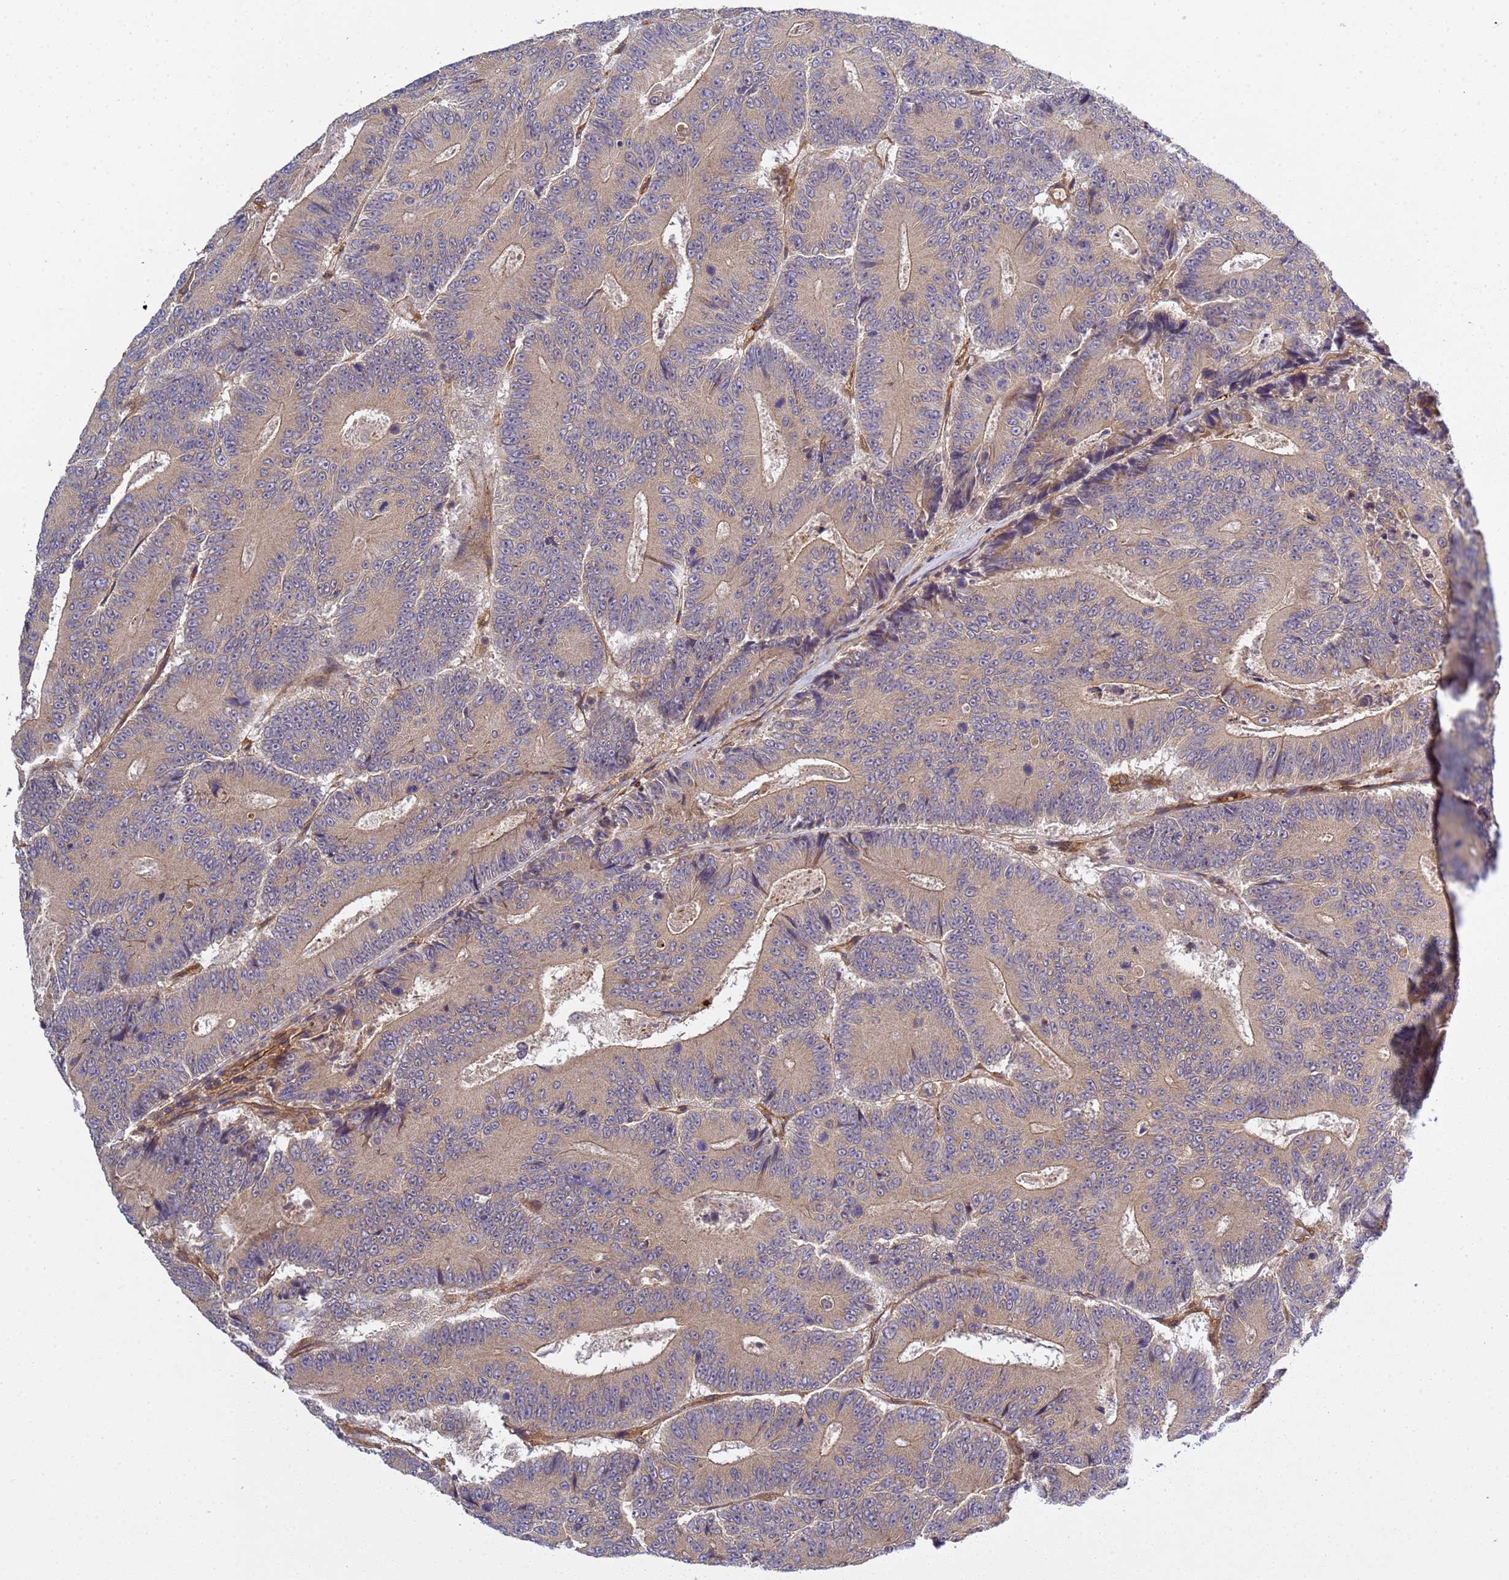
{"staining": {"intensity": "weak", "quantity": "25%-75%", "location": "cytoplasmic/membranous"}, "tissue": "colorectal cancer", "cell_type": "Tumor cells", "image_type": "cancer", "snomed": [{"axis": "morphology", "description": "Adenocarcinoma, NOS"}, {"axis": "topography", "description": "Colon"}], "caption": "Immunohistochemical staining of human adenocarcinoma (colorectal) shows low levels of weak cytoplasmic/membranous positivity in approximately 25%-75% of tumor cells.", "gene": "C8orf34", "patient": {"sex": "male", "age": 83}}